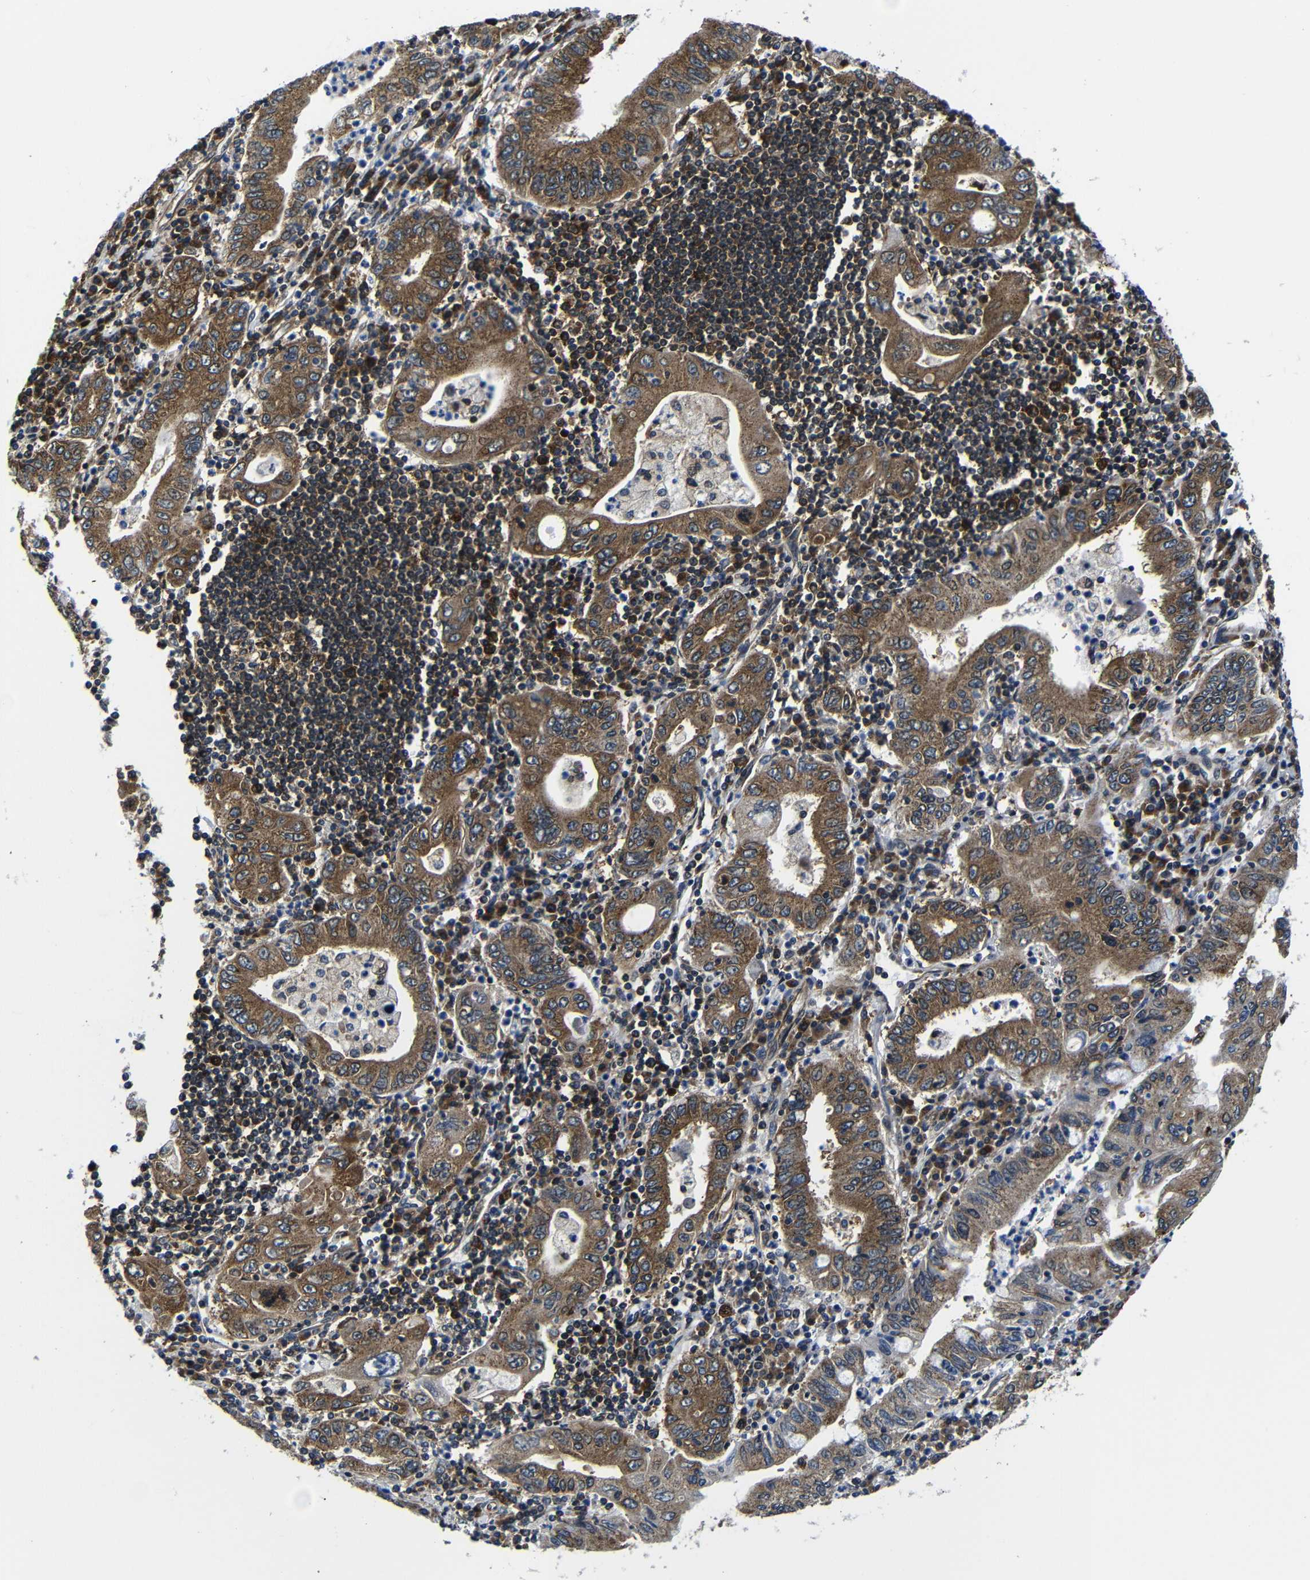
{"staining": {"intensity": "moderate", "quantity": ">75%", "location": "cytoplasmic/membranous"}, "tissue": "stomach cancer", "cell_type": "Tumor cells", "image_type": "cancer", "snomed": [{"axis": "morphology", "description": "Normal tissue, NOS"}, {"axis": "morphology", "description": "Adenocarcinoma, NOS"}, {"axis": "topography", "description": "Esophagus"}, {"axis": "topography", "description": "Stomach, upper"}, {"axis": "topography", "description": "Peripheral nerve tissue"}], "caption": "Immunohistochemistry image of neoplastic tissue: stomach cancer stained using immunohistochemistry reveals medium levels of moderate protein expression localized specifically in the cytoplasmic/membranous of tumor cells, appearing as a cytoplasmic/membranous brown color.", "gene": "ABCE1", "patient": {"sex": "male", "age": 62}}